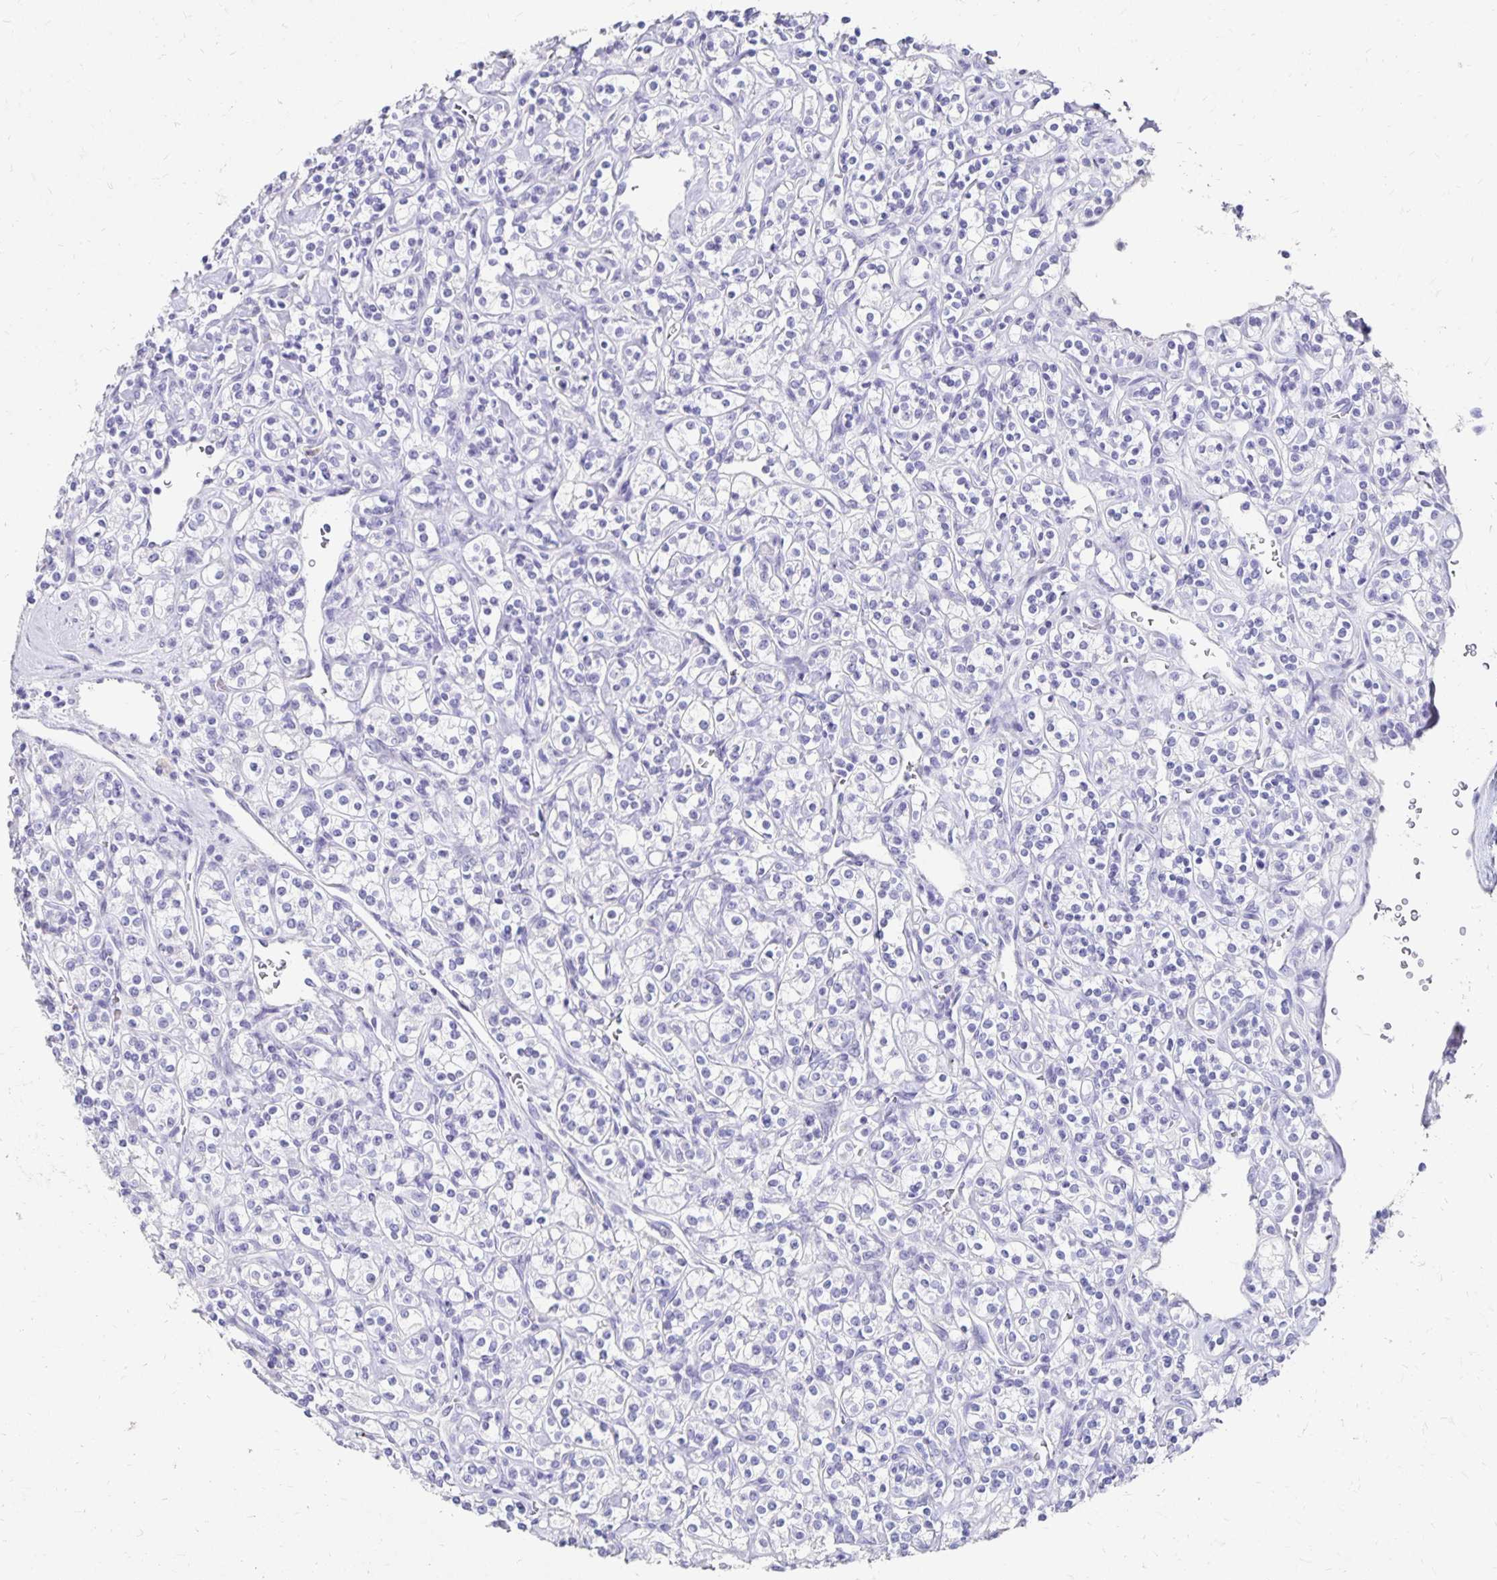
{"staining": {"intensity": "negative", "quantity": "none", "location": "none"}, "tissue": "renal cancer", "cell_type": "Tumor cells", "image_type": "cancer", "snomed": [{"axis": "morphology", "description": "Adenocarcinoma, NOS"}, {"axis": "topography", "description": "Kidney"}], "caption": "This is a micrograph of immunohistochemistry staining of renal adenocarcinoma, which shows no staining in tumor cells. (Immunohistochemistry, brightfield microscopy, high magnification).", "gene": "DYNLT4", "patient": {"sex": "male", "age": 77}}